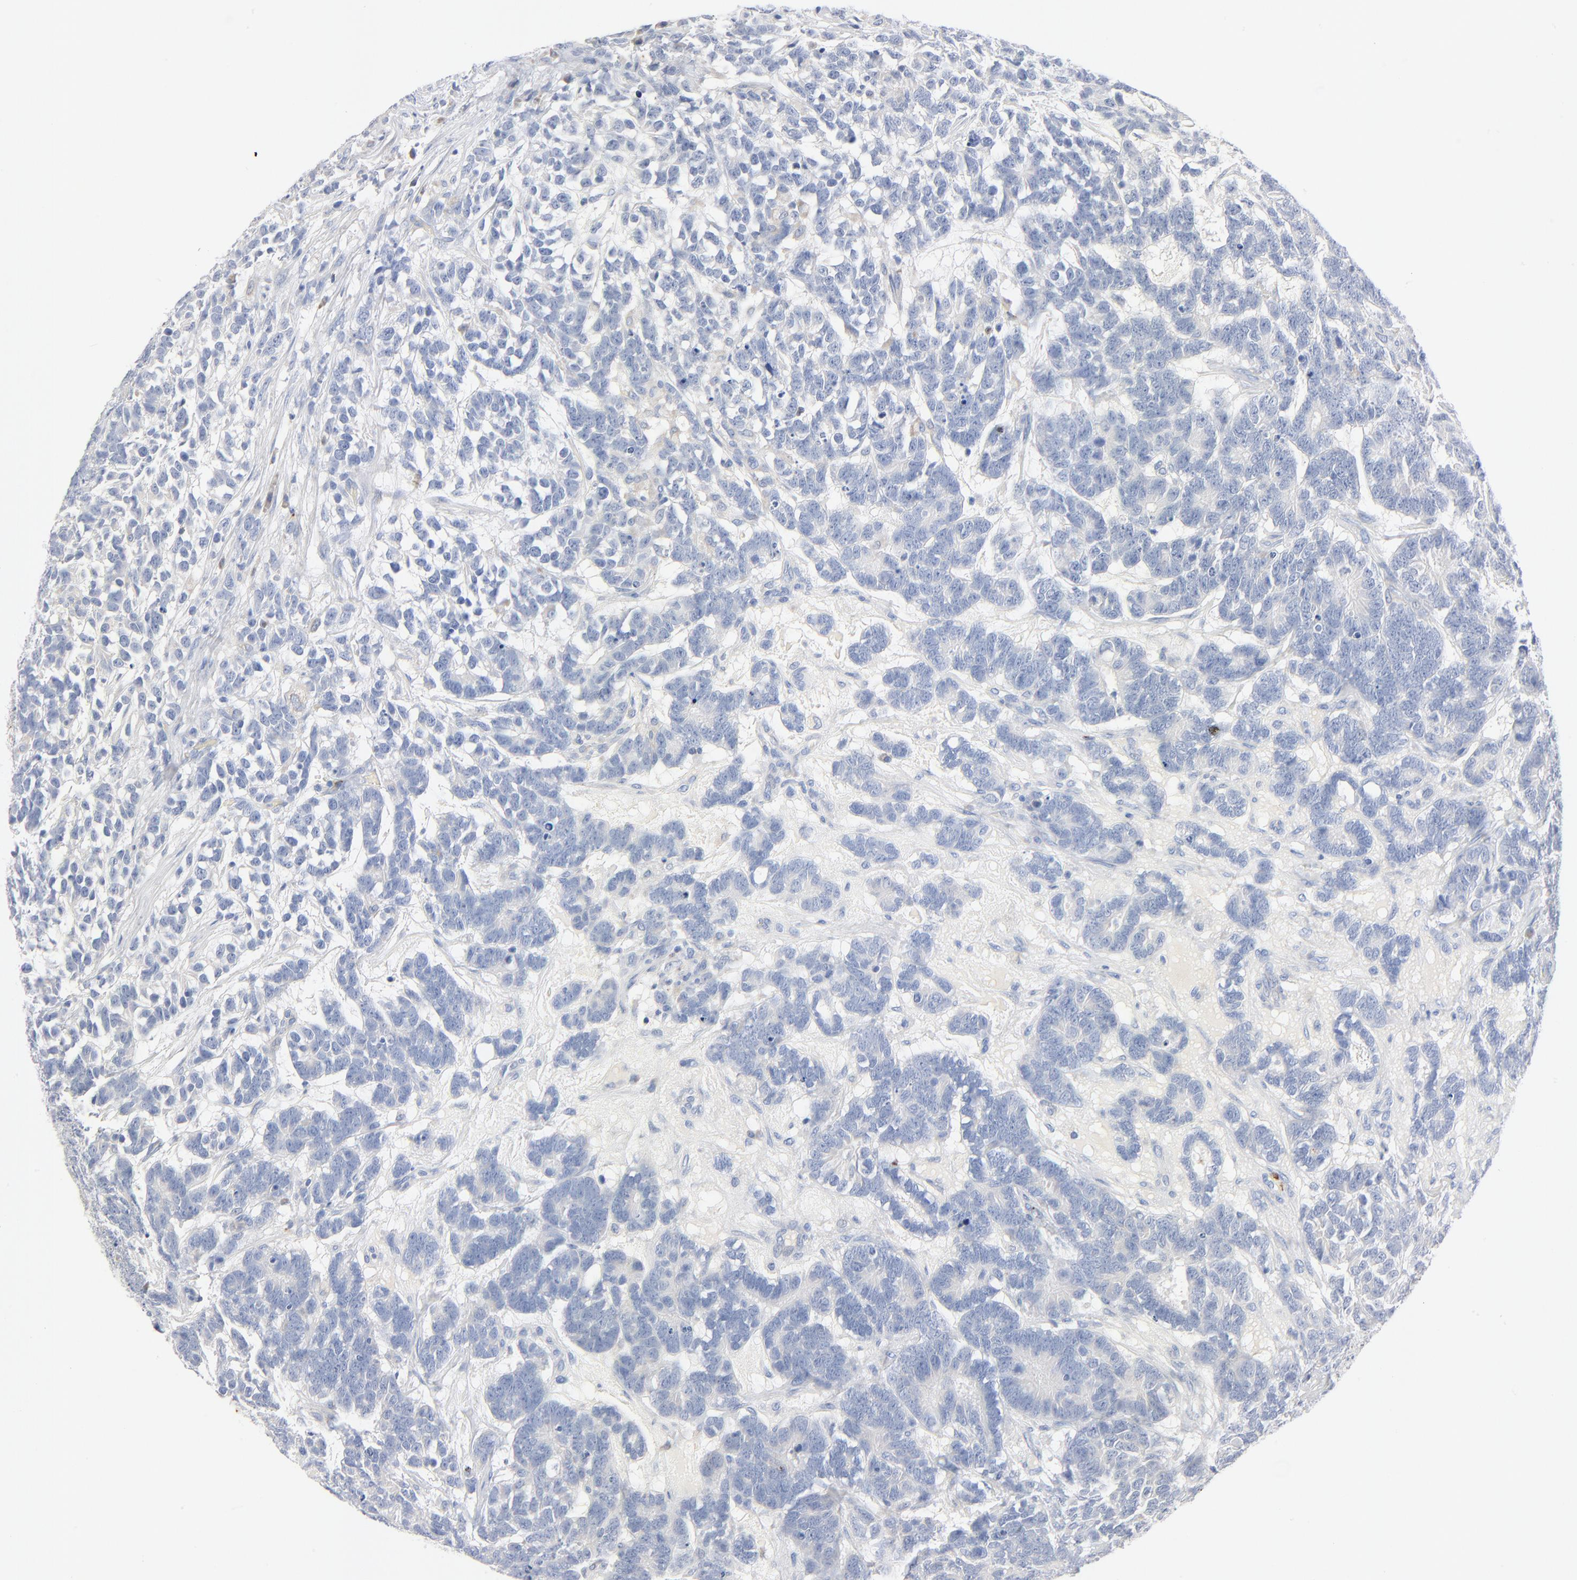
{"staining": {"intensity": "negative", "quantity": "none", "location": "none"}, "tissue": "testis cancer", "cell_type": "Tumor cells", "image_type": "cancer", "snomed": [{"axis": "morphology", "description": "Carcinoma, Embryonal, NOS"}, {"axis": "topography", "description": "Testis"}], "caption": "Image shows no protein staining in tumor cells of testis embryonal carcinoma tissue.", "gene": "GZMB", "patient": {"sex": "male", "age": 26}}